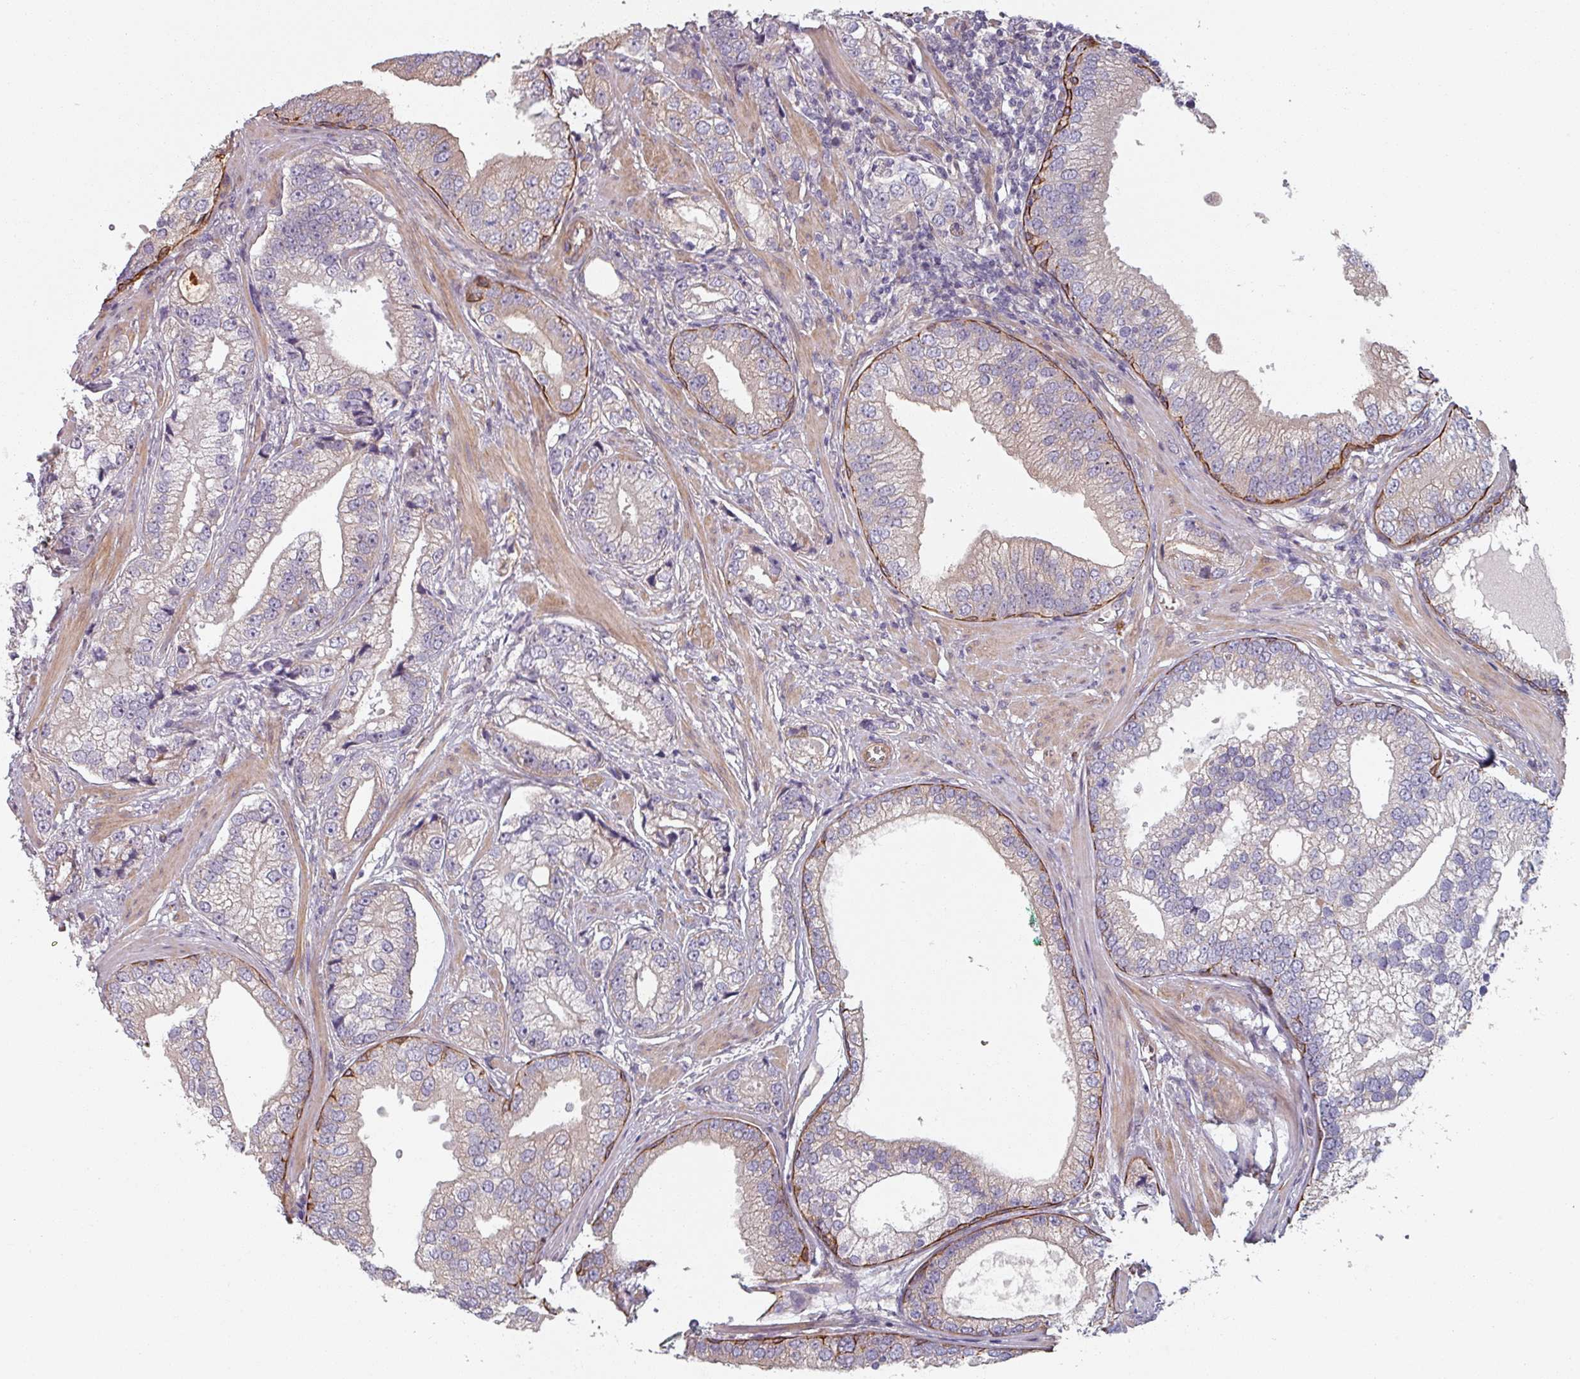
{"staining": {"intensity": "negative", "quantity": "none", "location": "none"}, "tissue": "prostate cancer", "cell_type": "Tumor cells", "image_type": "cancer", "snomed": [{"axis": "morphology", "description": "Adenocarcinoma, High grade"}, {"axis": "topography", "description": "Prostate"}], "caption": "Immunohistochemical staining of prostate high-grade adenocarcinoma demonstrates no significant positivity in tumor cells.", "gene": "C4BPB", "patient": {"sex": "male", "age": 75}}